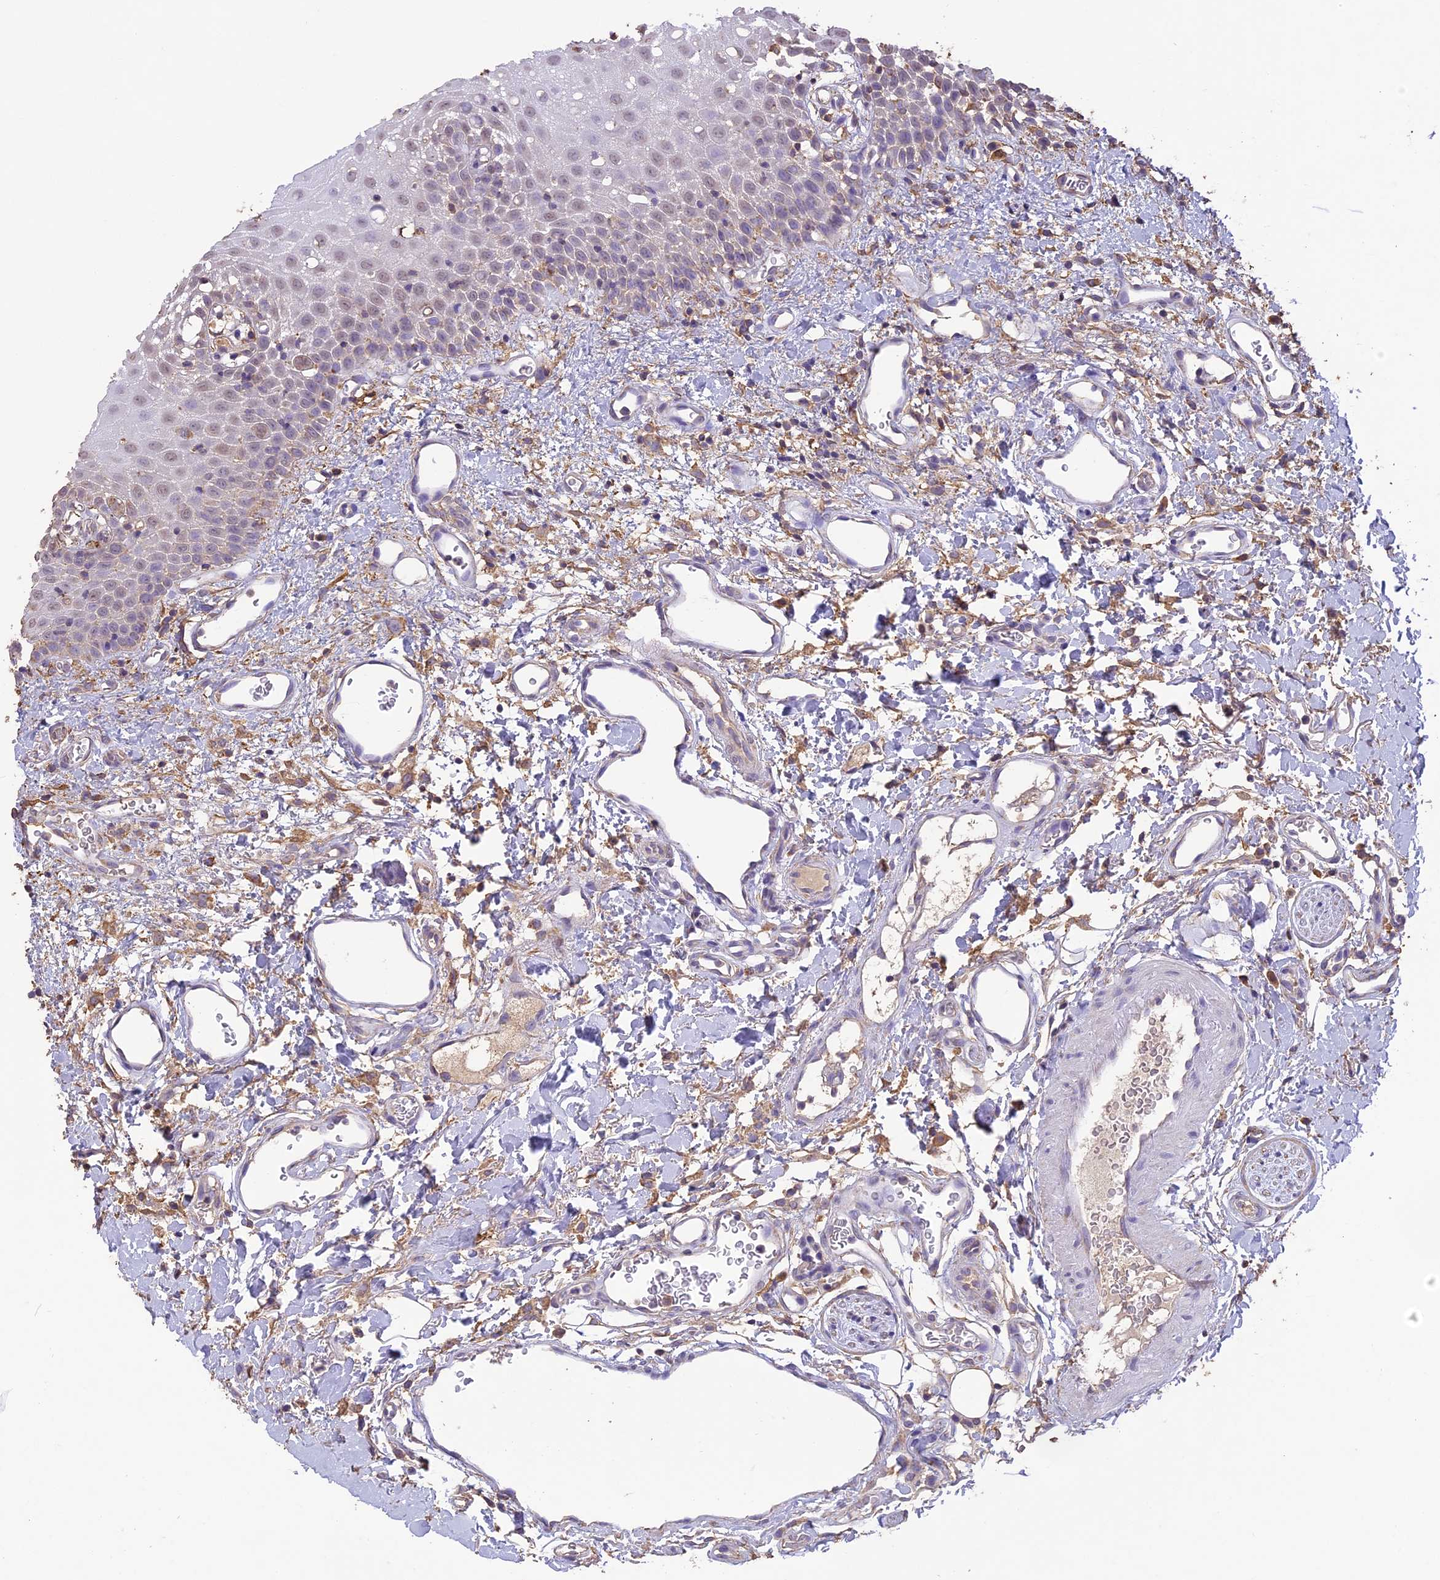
{"staining": {"intensity": "weak", "quantity": "<25%", "location": "cytoplasmic/membranous"}, "tissue": "oral mucosa", "cell_type": "Squamous epithelial cells", "image_type": "normal", "snomed": [{"axis": "morphology", "description": "Normal tissue, NOS"}, {"axis": "topography", "description": "Oral tissue"}], "caption": "High power microscopy photomicrograph of an IHC histopathology image of benign oral mucosa, revealing no significant expression in squamous epithelial cells.", "gene": "ARHGAP19", "patient": {"sex": "female", "age": 70}}